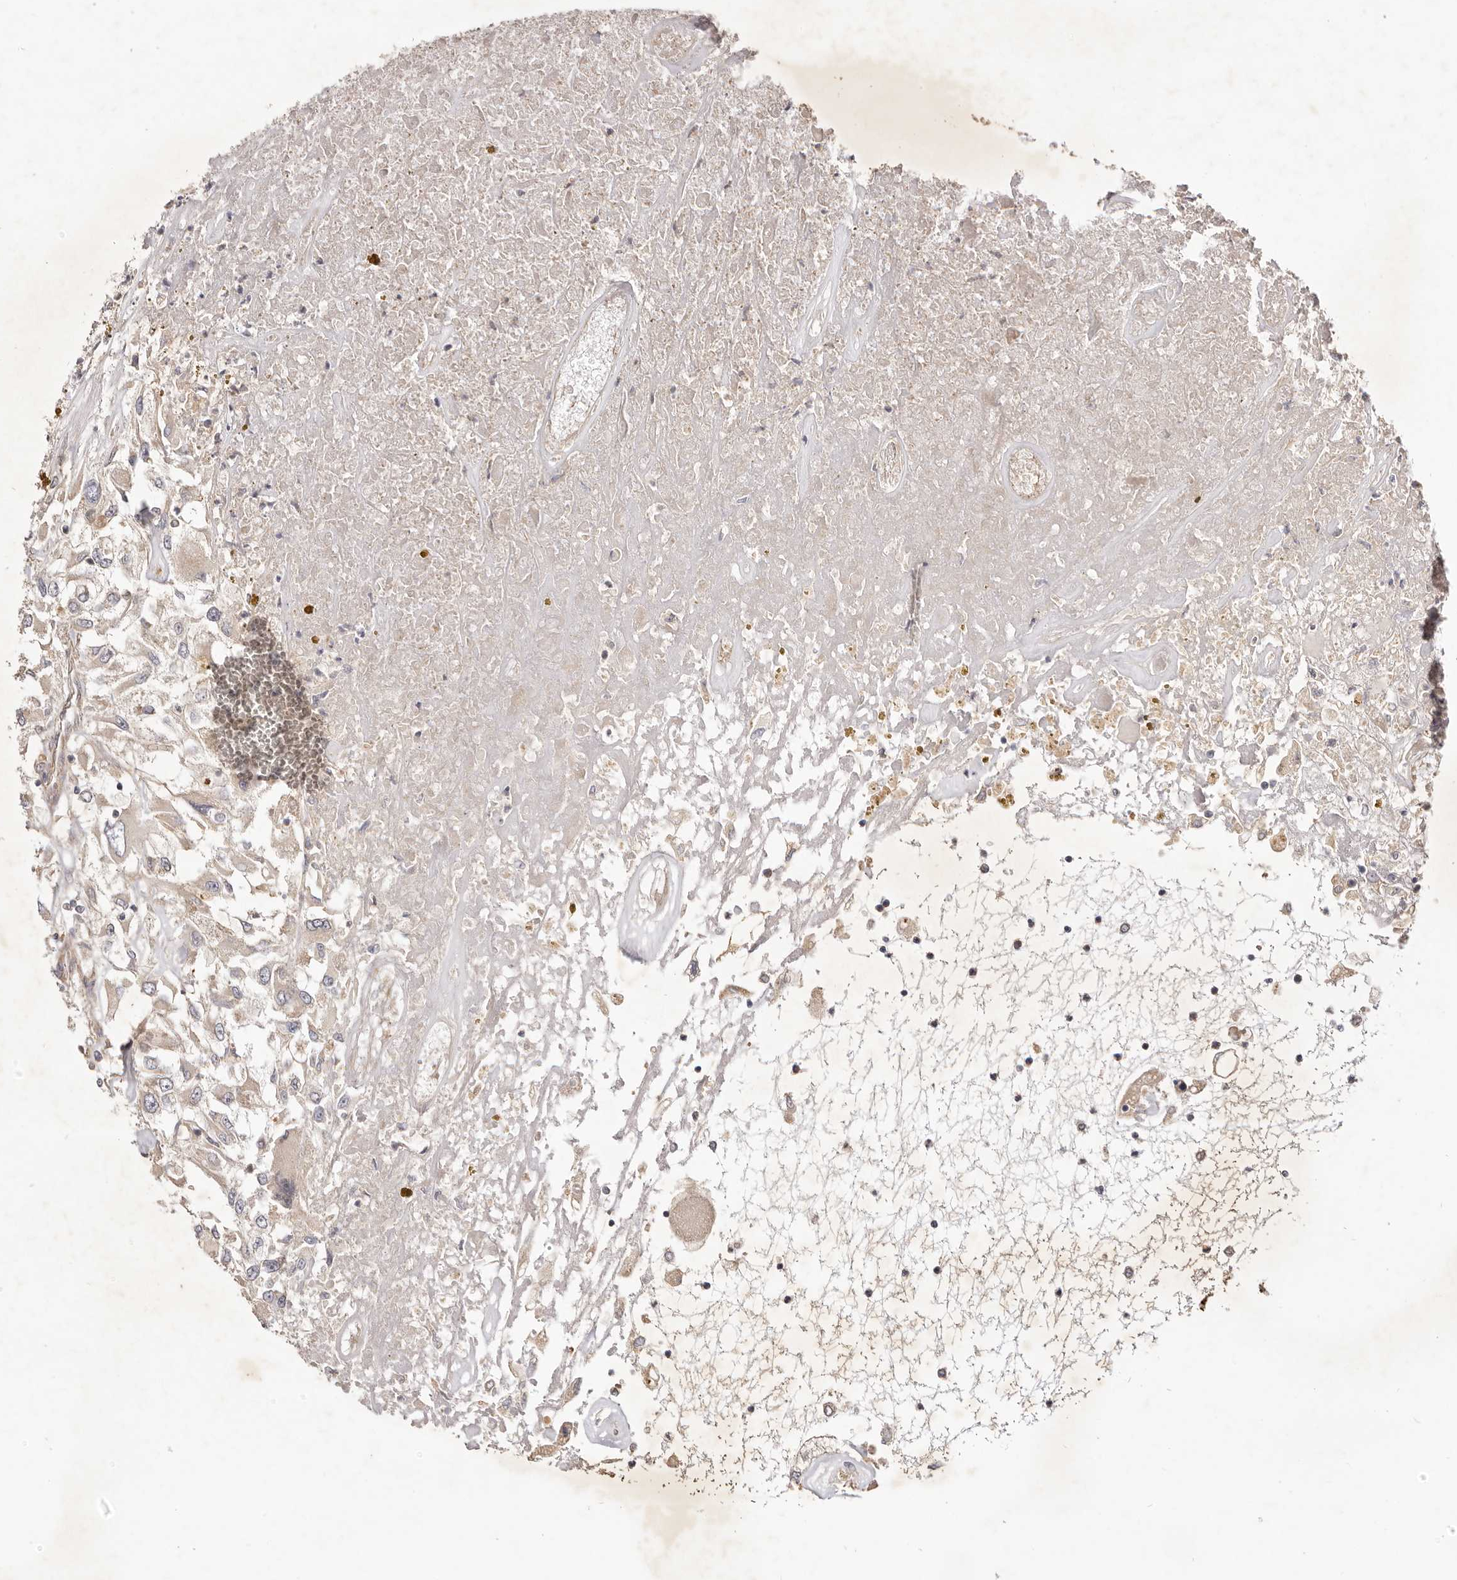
{"staining": {"intensity": "negative", "quantity": "none", "location": "none"}, "tissue": "renal cancer", "cell_type": "Tumor cells", "image_type": "cancer", "snomed": [{"axis": "morphology", "description": "Adenocarcinoma, NOS"}, {"axis": "topography", "description": "Kidney"}], "caption": "Immunohistochemistry photomicrograph of neoplastic tissue: human renal cancer stained with DAB (3,3'-diaminobenzidine) exhibits no significant protein positivity in tumor cells.", "gene": "ADAMTS9", "patient": {"sex": "female", "age": 52}}